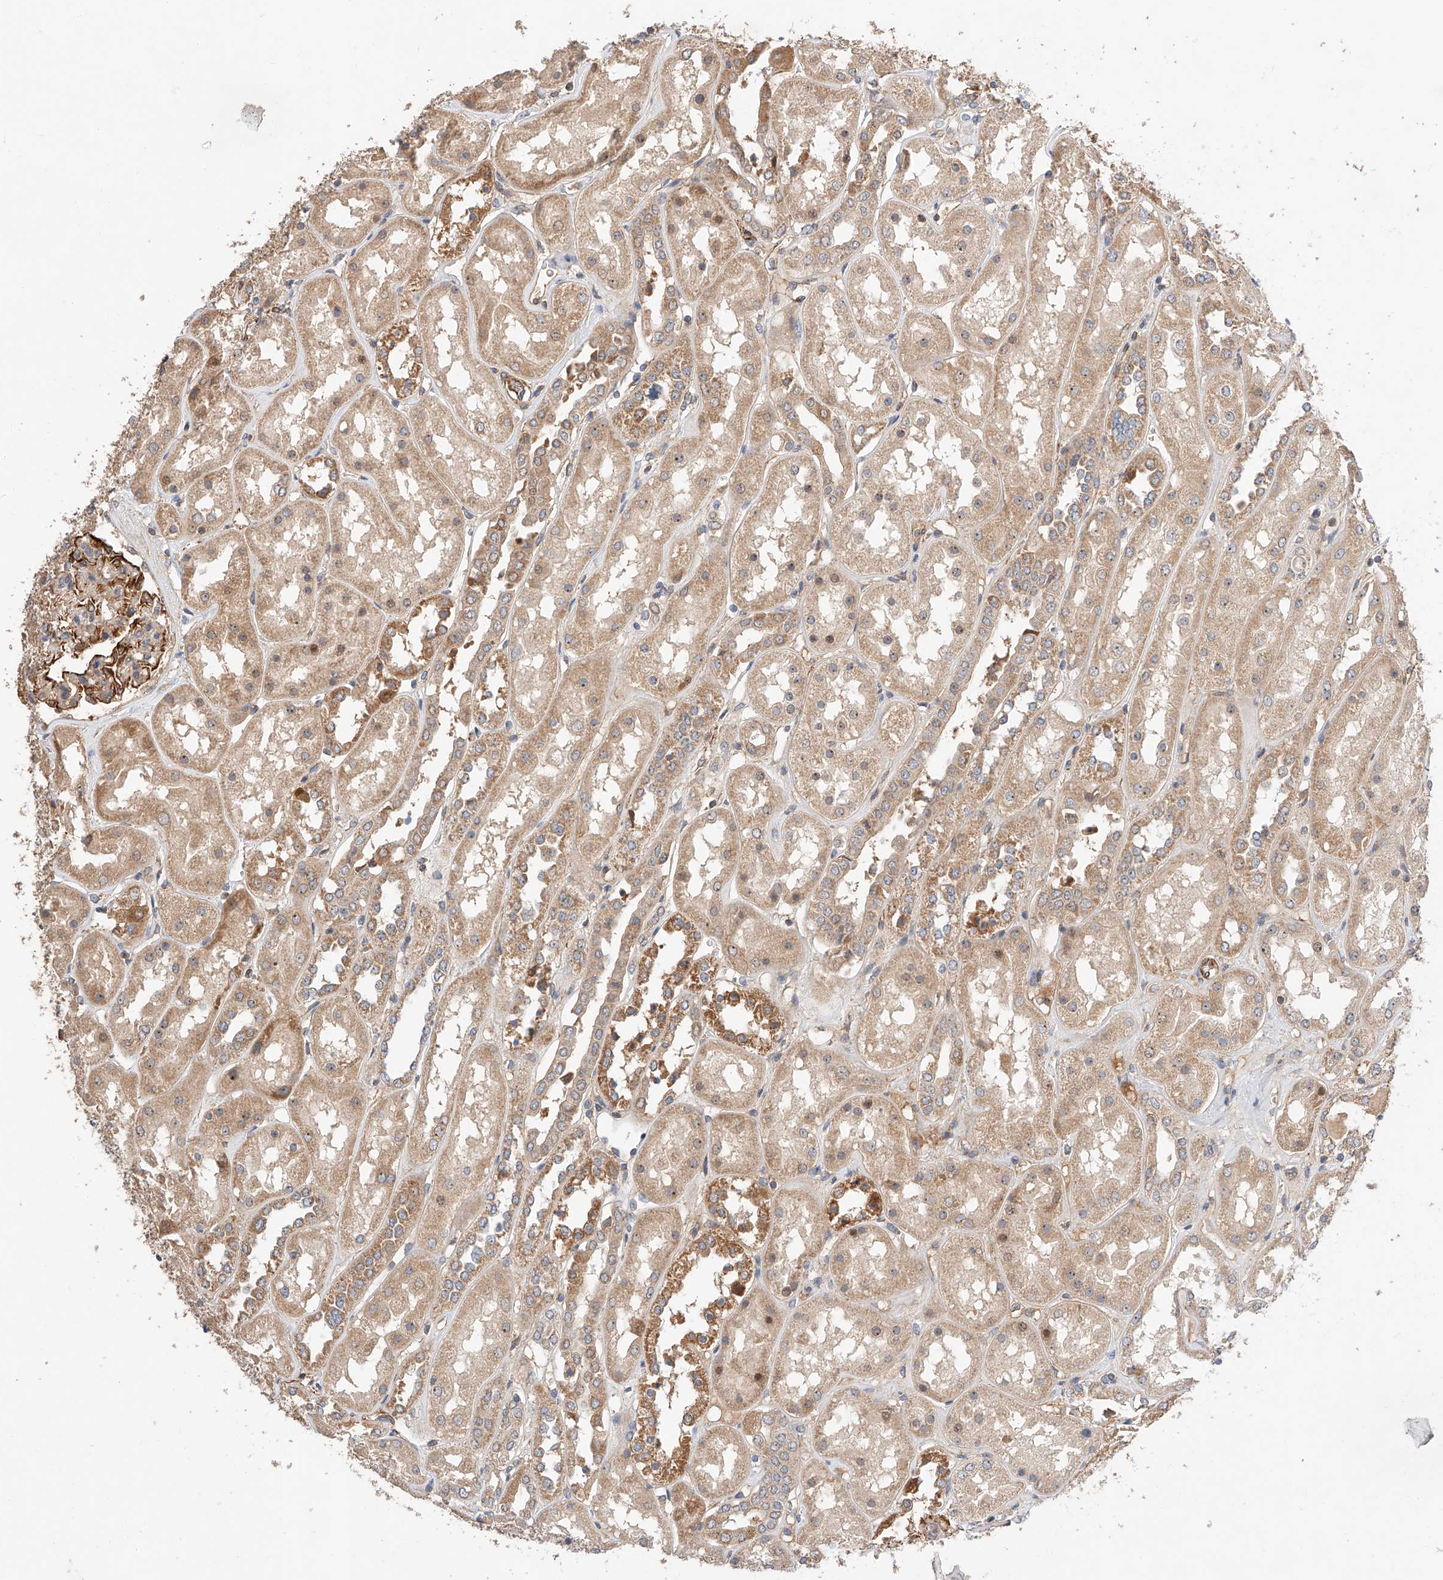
{"staining": {"intensity": "strong", "quantity": "<25%", "location": "cytoplasmic/membranous"}, "tissue": "kidney", "cell_type": "Cells in glomeruli", "image_type": "normal", "snomed": [{"axis": "morphology", "description": "Normal tissue, NOS"}, {"axis": "topography", "description": "Kidney"}], "caption": "Cells in glomeruli show medium levels of strong cytoplasmic/membranous staining in approximately <25% of cells in normal kidney. The staining was performed using DAB, with brown indicating positive protein expression. Nuclei are stained blue with hematoxylin.", "gene": "RAB23", "patient": {"sex": "male", "age": 70}}